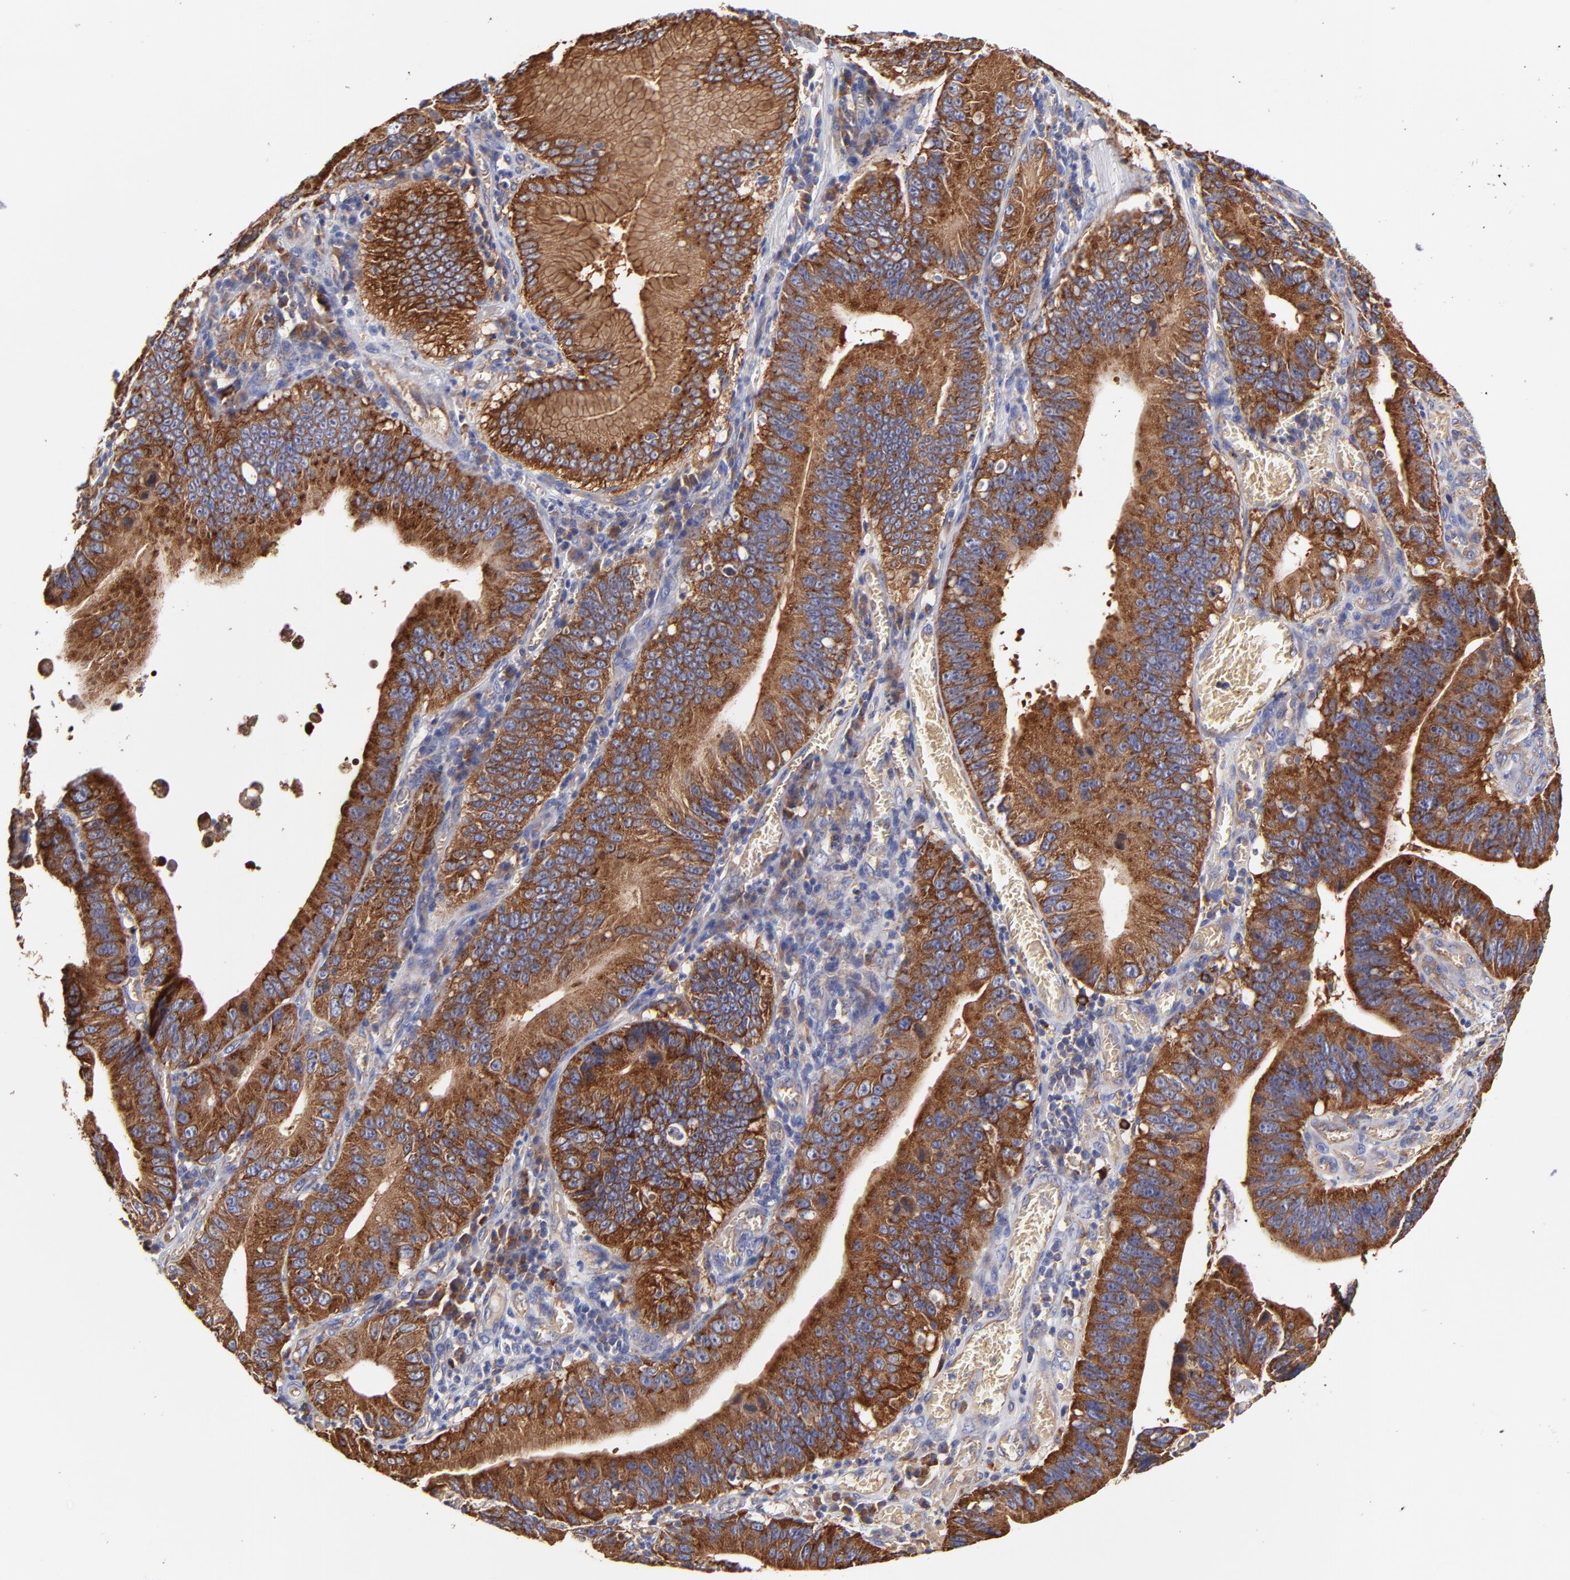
{"staining": {"intensity": "strong", "quantity": ">75%", "location": "cytoplasmic/membranous"}, "tissue": "stomach cancer", "cell_type": "Tumor cells", "image_type": "cancer", "snomed": [{"axis": "morphology", "description": "Adenocarcinoma, NOS"}, {"axis": "topography", "description": "Stomach"}, {"axis": "topography", "description": "Gastric cardia"}], "caption": "This is an image of IHC staining of adenocarcinoma (stomach), which shows strong staining in the cytoplasmic/membranous of tumor cells.", "gene": "CD2AP", "patient": {"sex": "male", "age": 59}}